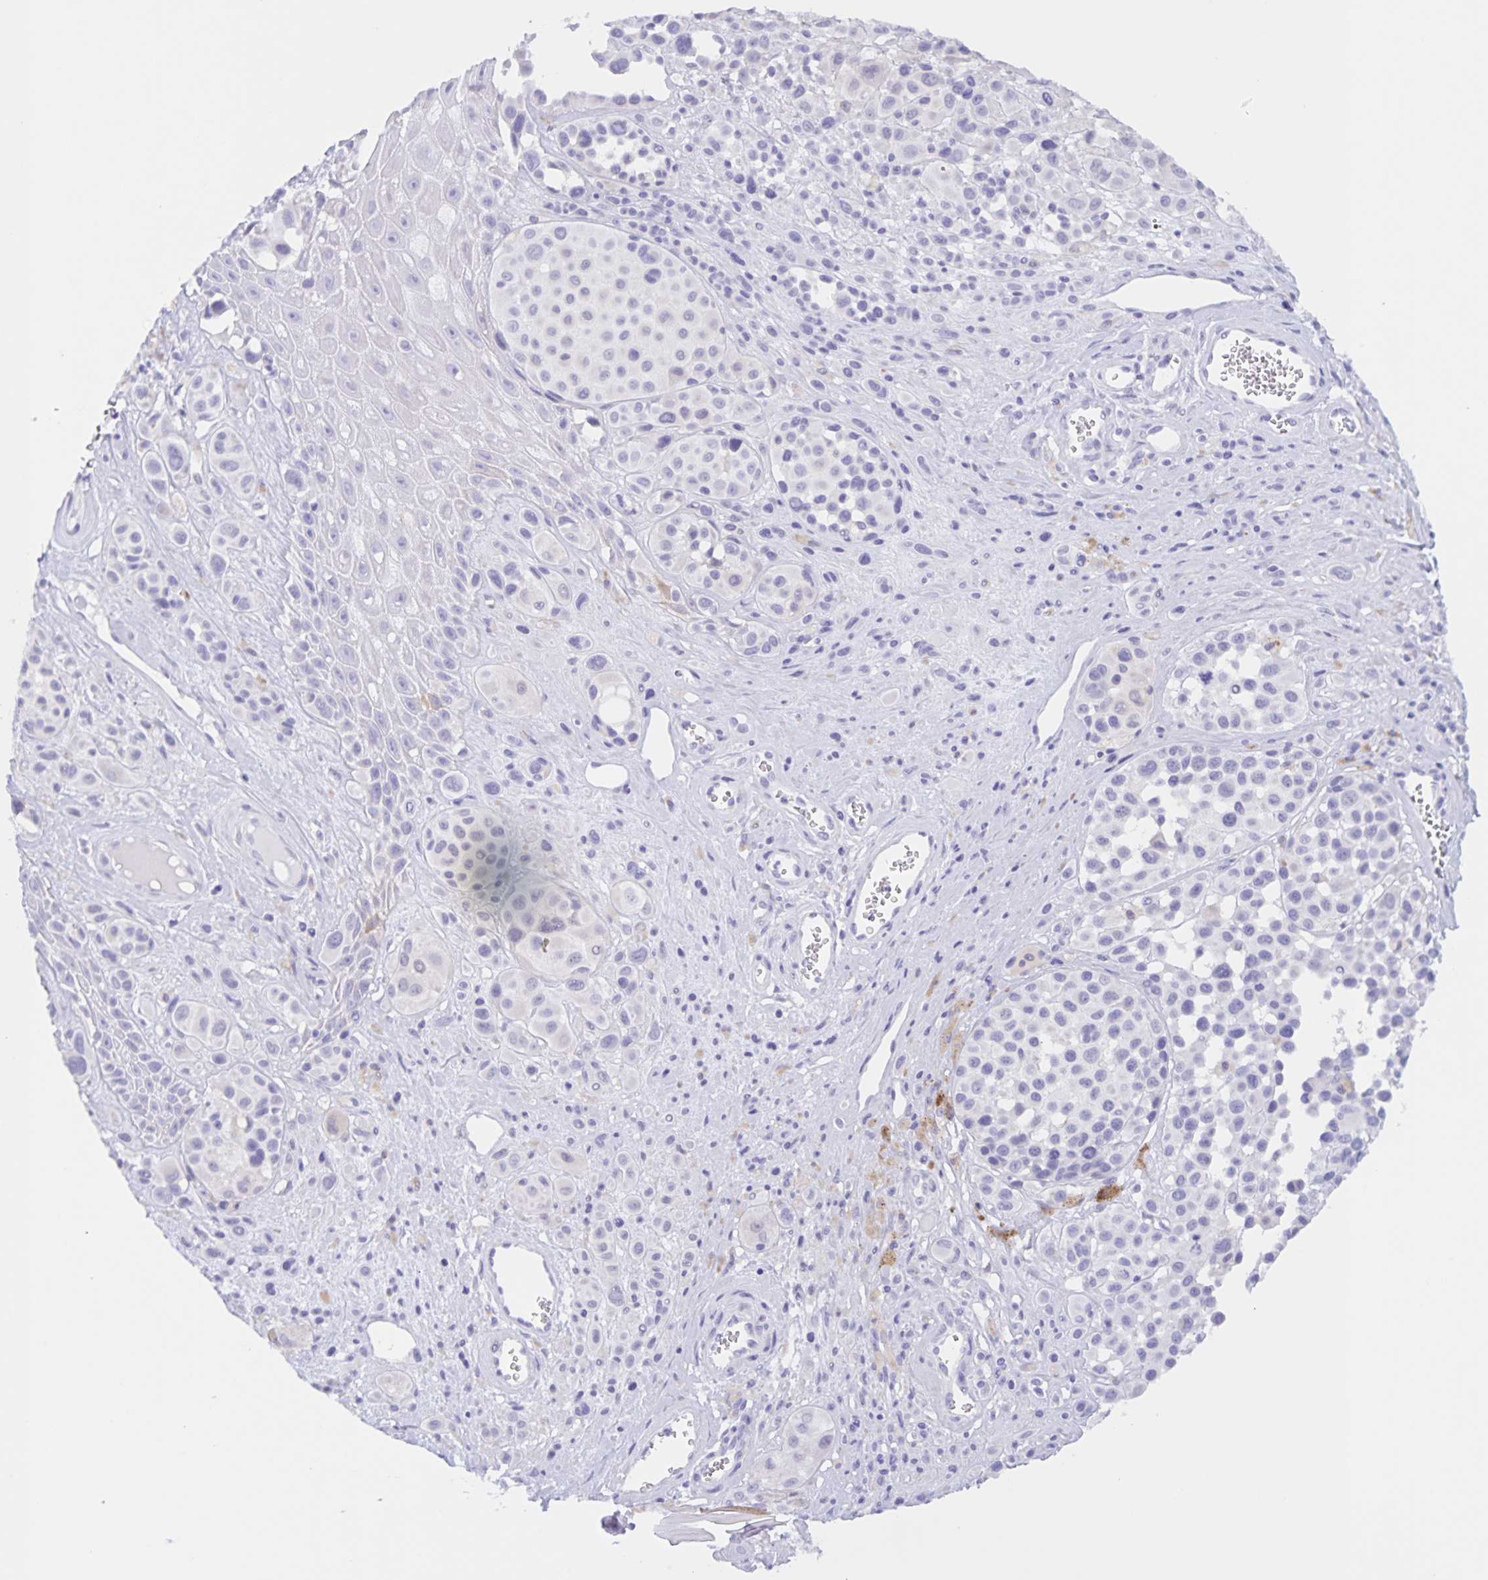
{"staining": {"intensity": "negative", "quantity": "none", "location": "none"}, "tissue": "melanoma", "cell_type": "Tumor cells", "image_type": "cancer", "snomed": [{"axis": "morphology", "description": "Malignant melanoma, NOS"}, {"axis": "topography", "description": "Skin"}], "caption": "This is an IHC micrograph of malignant melanoma. There is no positivity in tumor cells.", "gene": "TGIF2LX", "patient": {"sex": "male", "age": 77}}